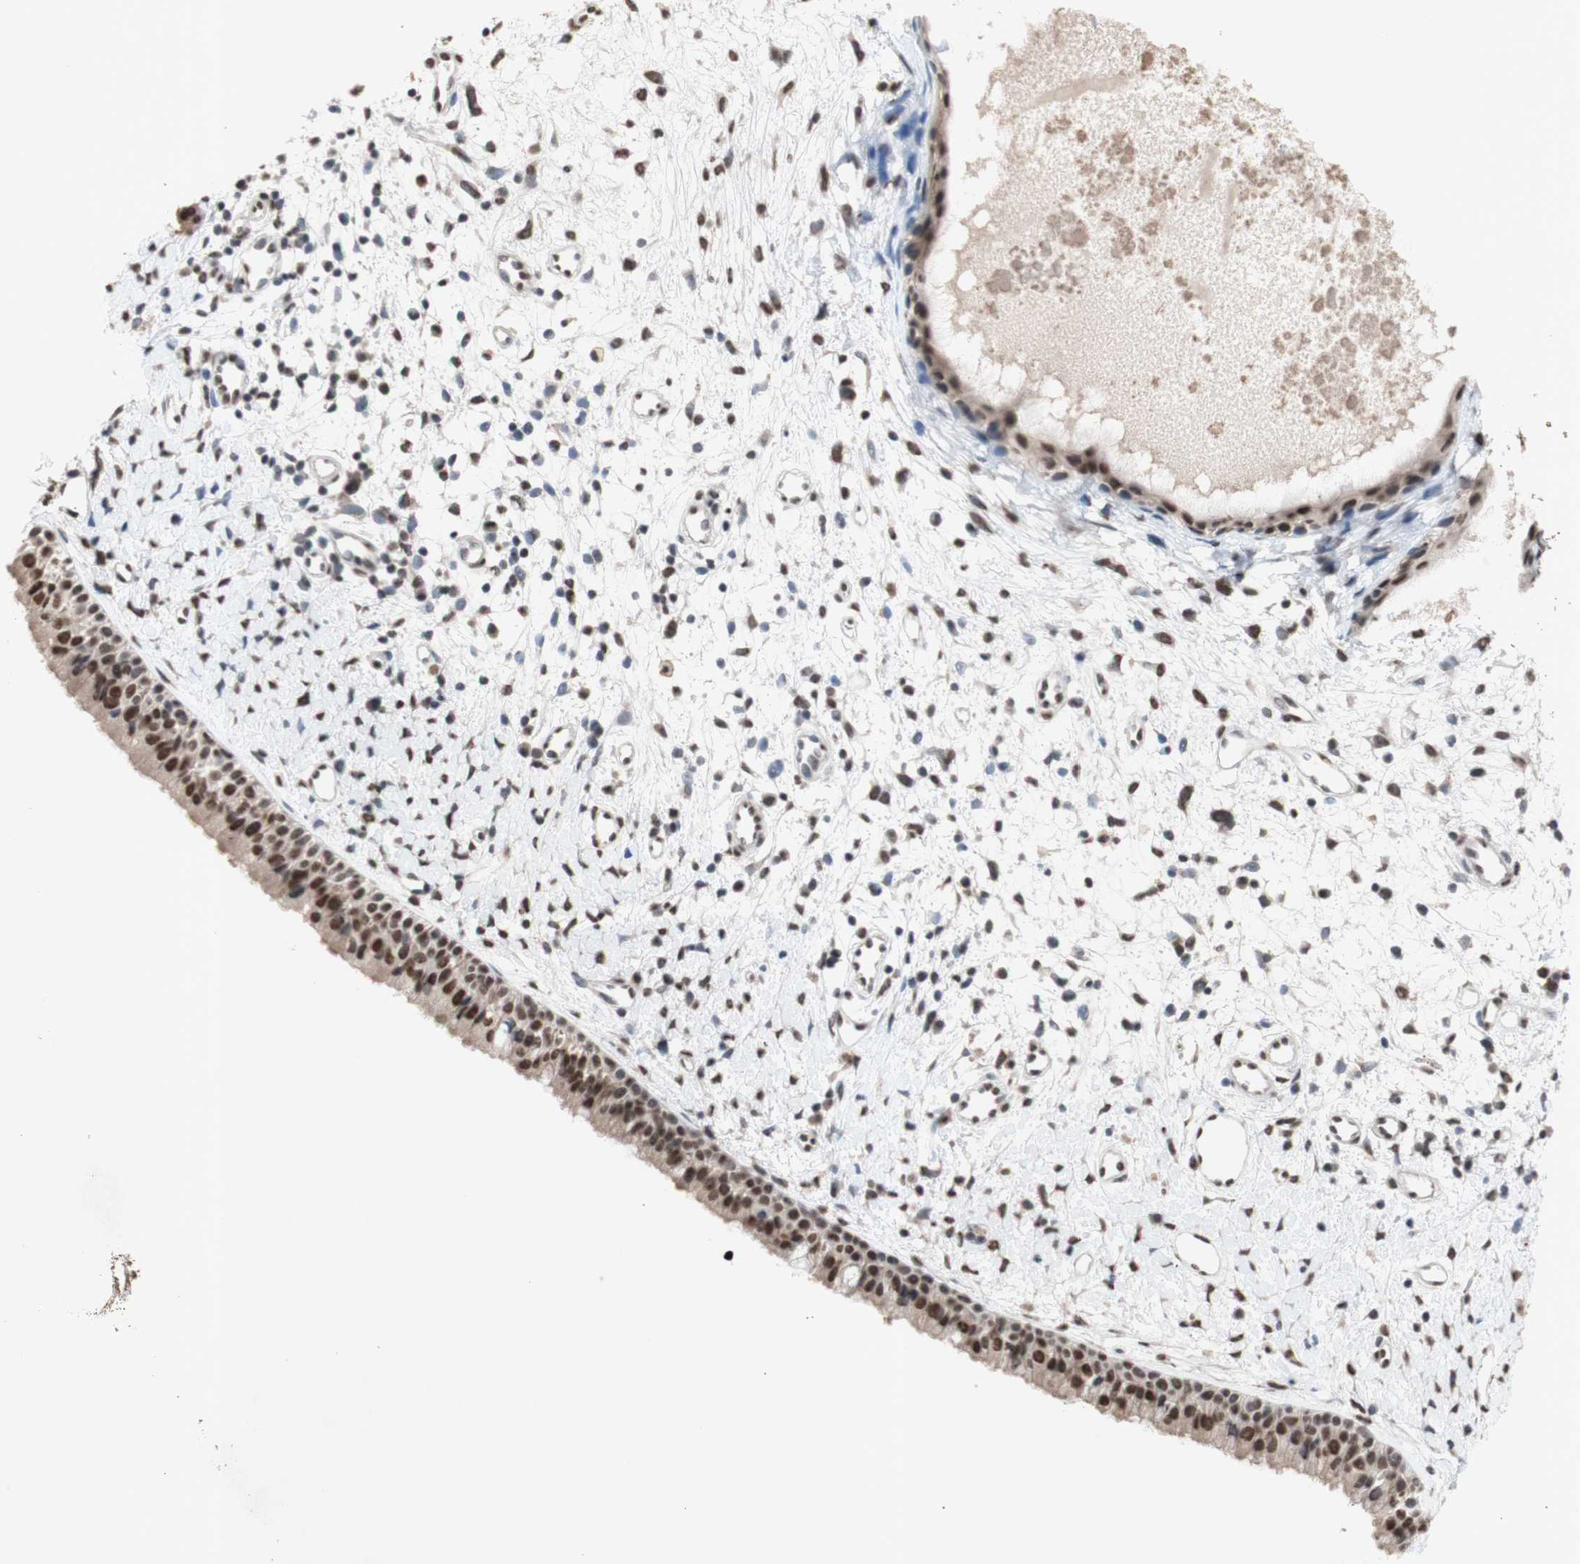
{"staining": {"intensity": "moderate", "quantity": ">75%", "location": "nuclear"}, "tissue": "nasopharynx", "cell_type": "Respiratory epithelial cells", "image_type": "normal", "snomed": [{"axis": "morphology", "description": "Normal tissue, NOS"}, {"axis": "topography", "description": "Nasopharynx"}], "caption": "An immunohistochemistry histopathology image of normal tissue is shown. Protein staining in brown highlights moderate nuclear positivity in nasopharynx within respiratory epithelial cells. (DAB IHC, brown staining for protein, blue staining for nuclei).", "gene": "SFPQ", "patient": {"sex": "male", "age": 22}}